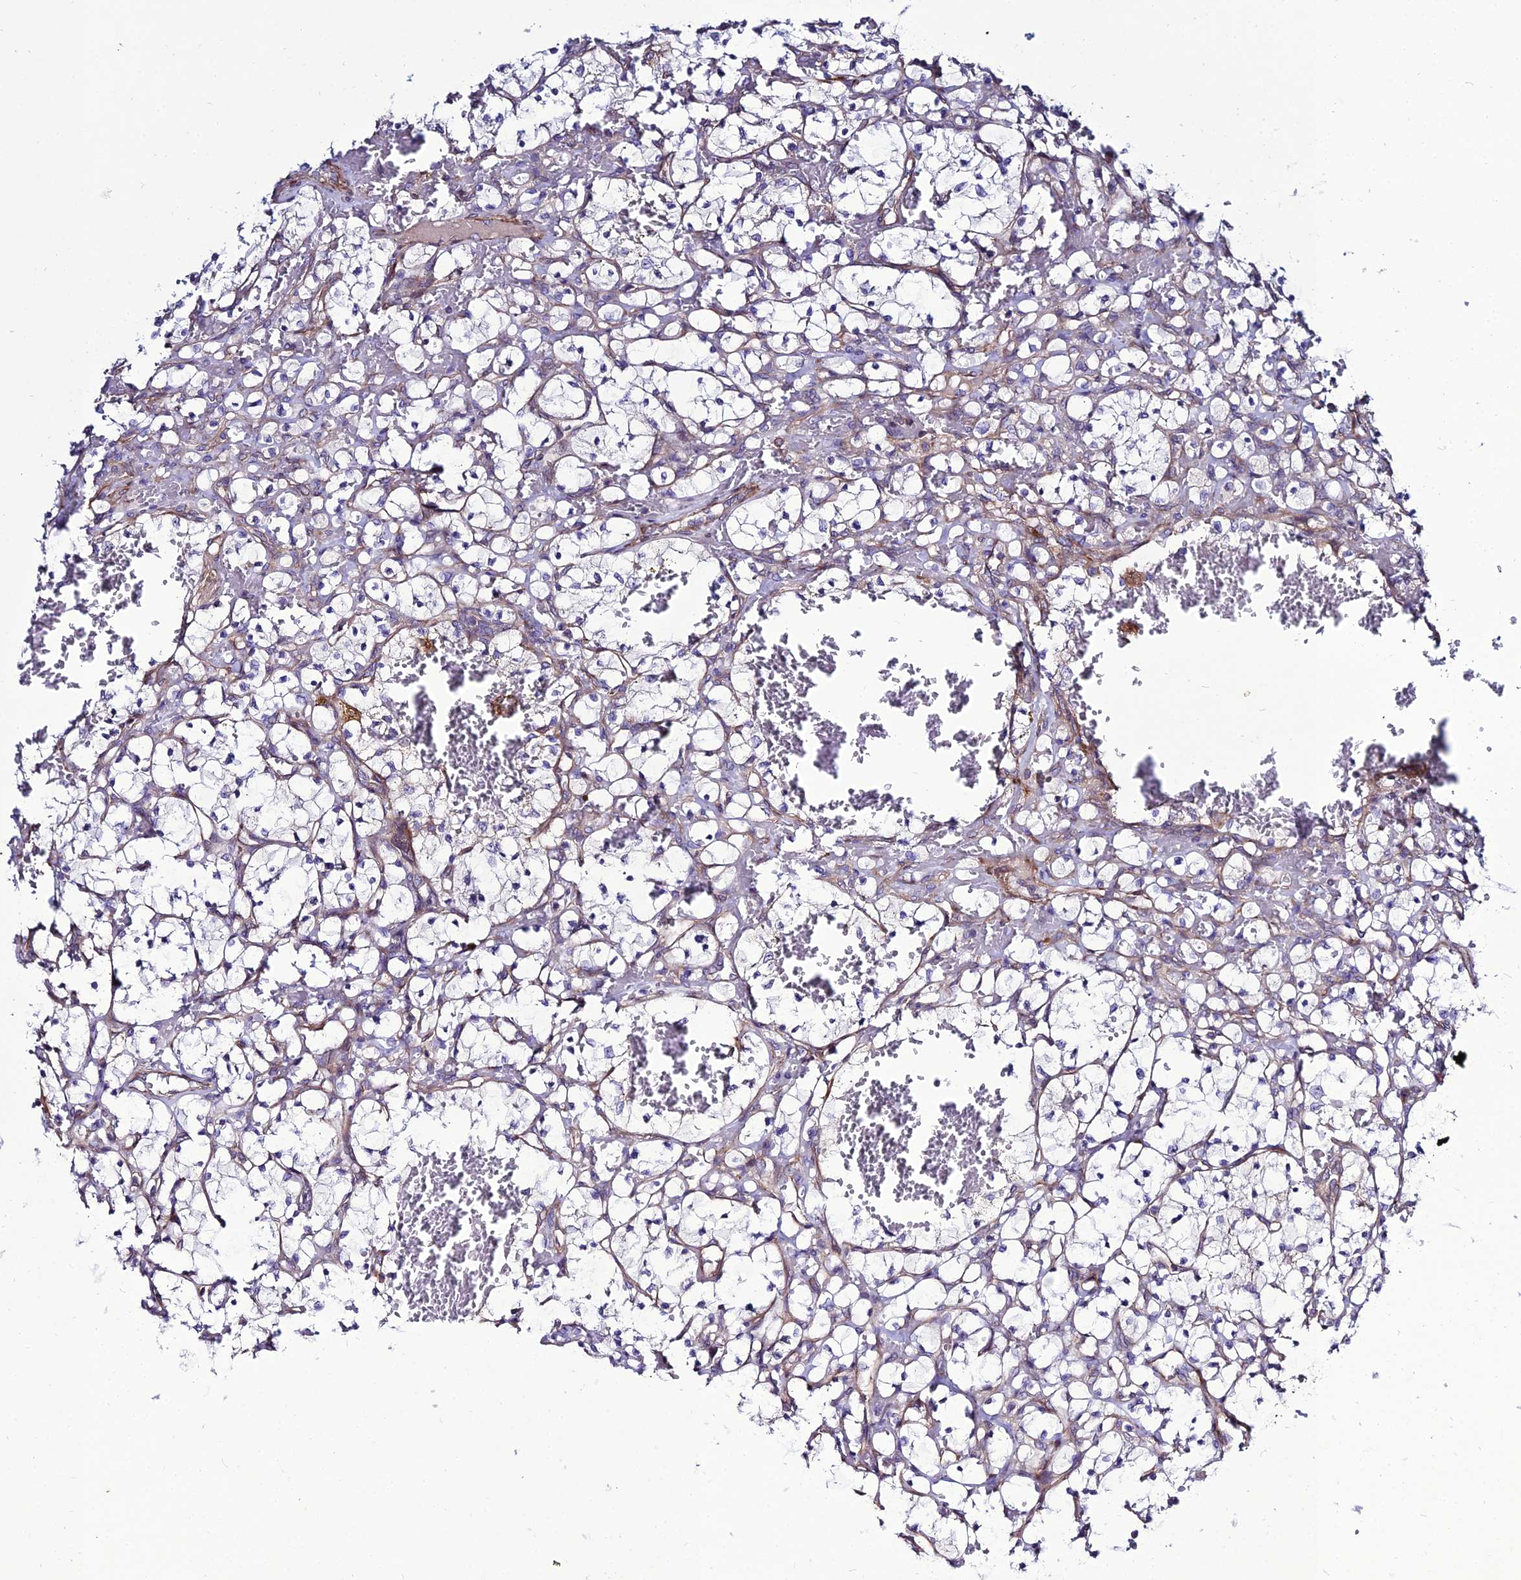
{"staining": {"intensity": "negative", "quantity": "none", "location": "none"}, "tissue": "renal cancer", "cell_type": "Tumor cells", "image_type": "cancer", "snomed": [{"axis": "morphology", "description": "Adenocarcinoma, NOS"}, {"axis": "topography", "description": "Kidney"}], "caption": "There is no significant positivity in tumor cells of renal cancer. The staining is performed using DAB brown chromogen with nuclei counter-stained in using hematoxylin.", "gene": "ARL6IP1", "patient": {"sex": "female", "age": 69}}